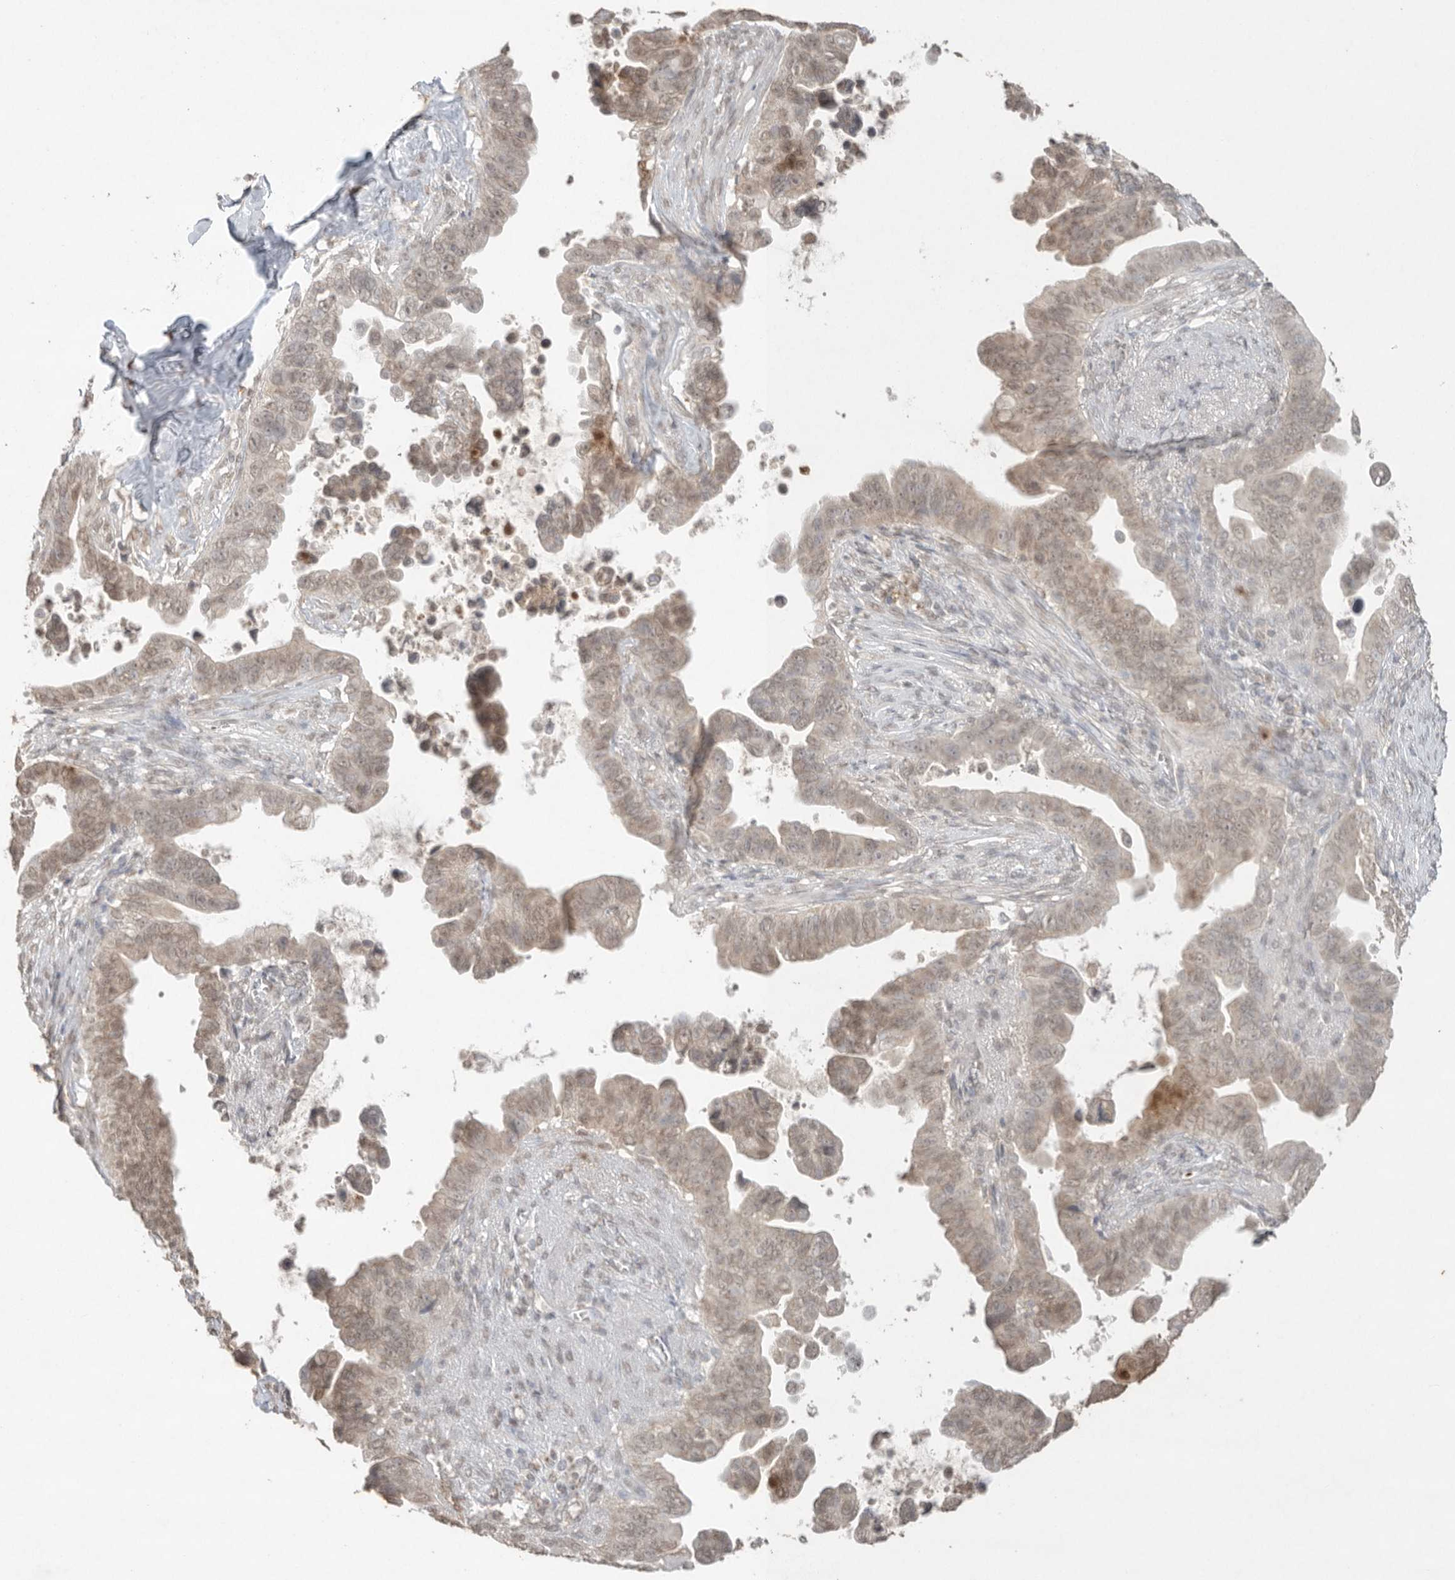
{"staining": {"intensity": "weak", "quantity": ">75%", "location": "cytoplasmic/membranous,nuclear"}, "tissue": "pancreatic cancer", "cell_type": "Tumor cells", "image_type": "cancer", "snomed": [{"axis": "morphology", "description": "Adenocarcinoma, NOS"}, {"axis": "topography", "description": "Pancreas"}], "caption": "There is low levels of weak cytoplasmic/membranous and nuclear staining in tumor cells of adenocarcinoma (pancreatic), as demonstrated by immunohistochemical staining (brown color).", "gene": "KLK5", "patient": {"sex": "female", "age": 72}}